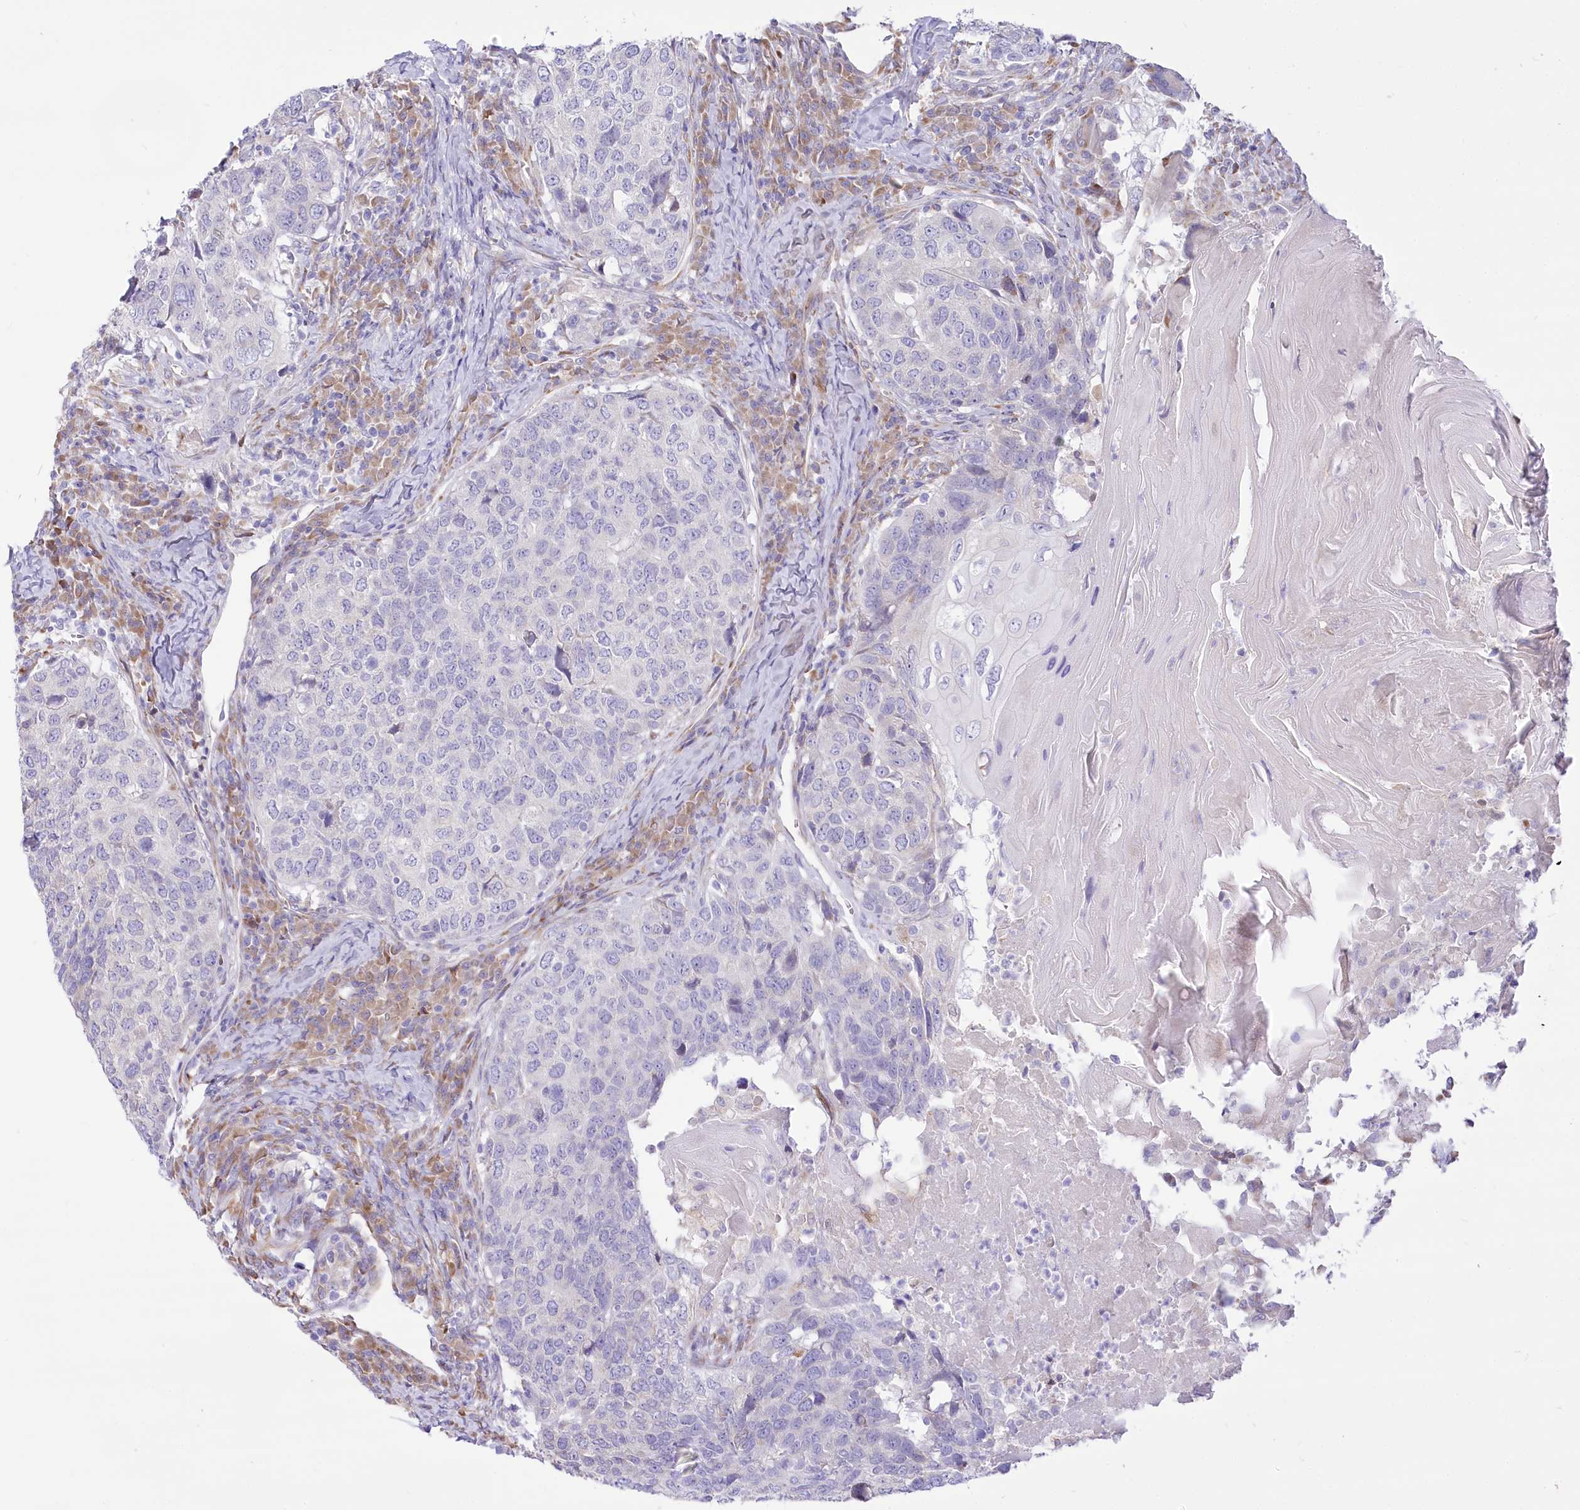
{"staining": {"intensity": "negative", "quantity": "none", "location": "none"}, "tissue": "head and neck cancer", "cell_type": "Tumor cells", "image_type": "cancer", "snomed": [{"axis": "morphology", "description": "Squamous cell carcinoma, NOS"}, {"axis": "topography", "description": "Head-Neck"}], "caption": "DAB immunohistochemical staining of head and neck cancer (squamous cell carcinoma) shows no significant positivity in tumor cells.", "gene": "STT3B", "patient": {"sex": "male", "age": 66}}